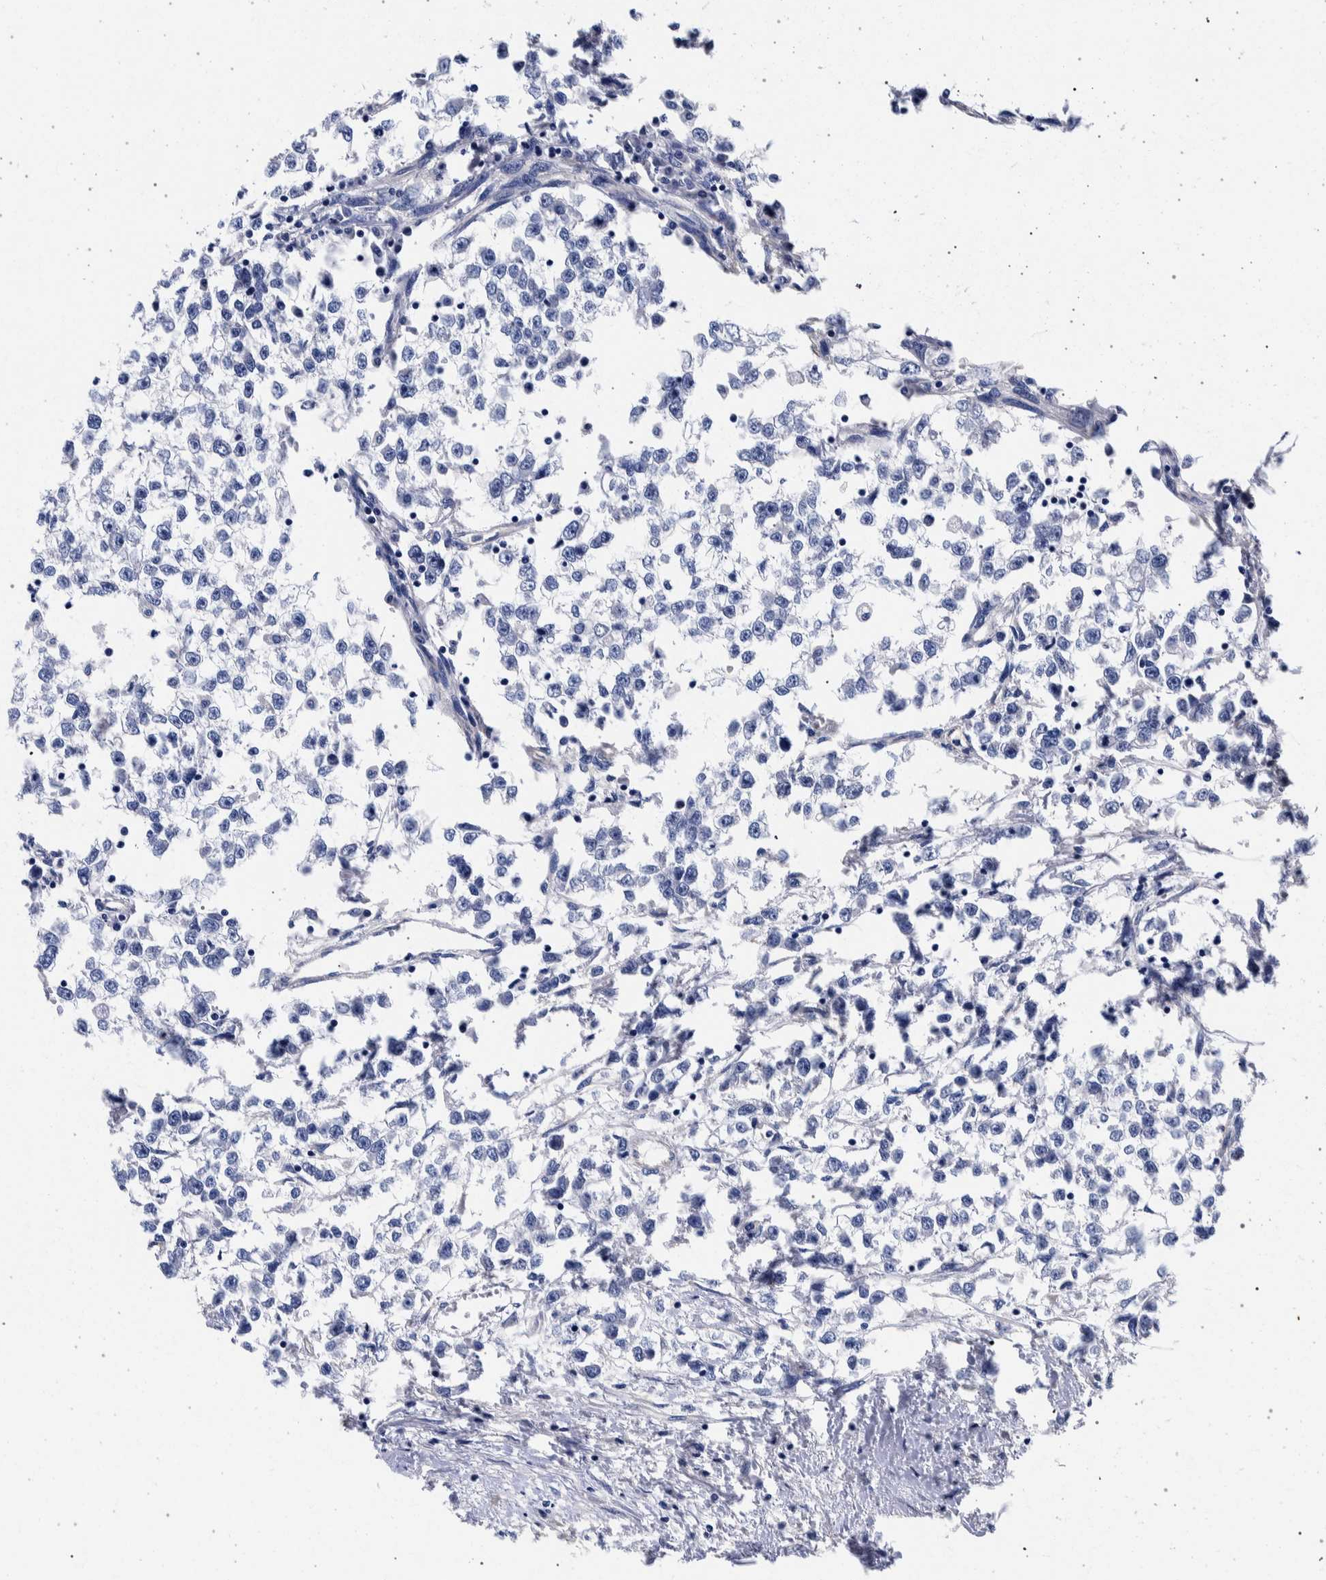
{"staining": {"intensity": "negative", "quantity": "none", "location": "none"}, "tissue": "testis cancer", "cell_type": "Tumor cells", "image_type": "cancer", "snomed": [{"axis": "morphology", "description": "Seminoma, NOS"}, {"axis": "morphology", "description": "Carcinoma, Embryonal, NOS"}, {"axis": "topography", "description": "Testis"}], "caption": "Tumor cells show no significant protein staining in testis cancer (seminoma). Nuclei are stained in blue.", "gene": "NIBAN2", "patient": {"sex": "male", "age": 51}}